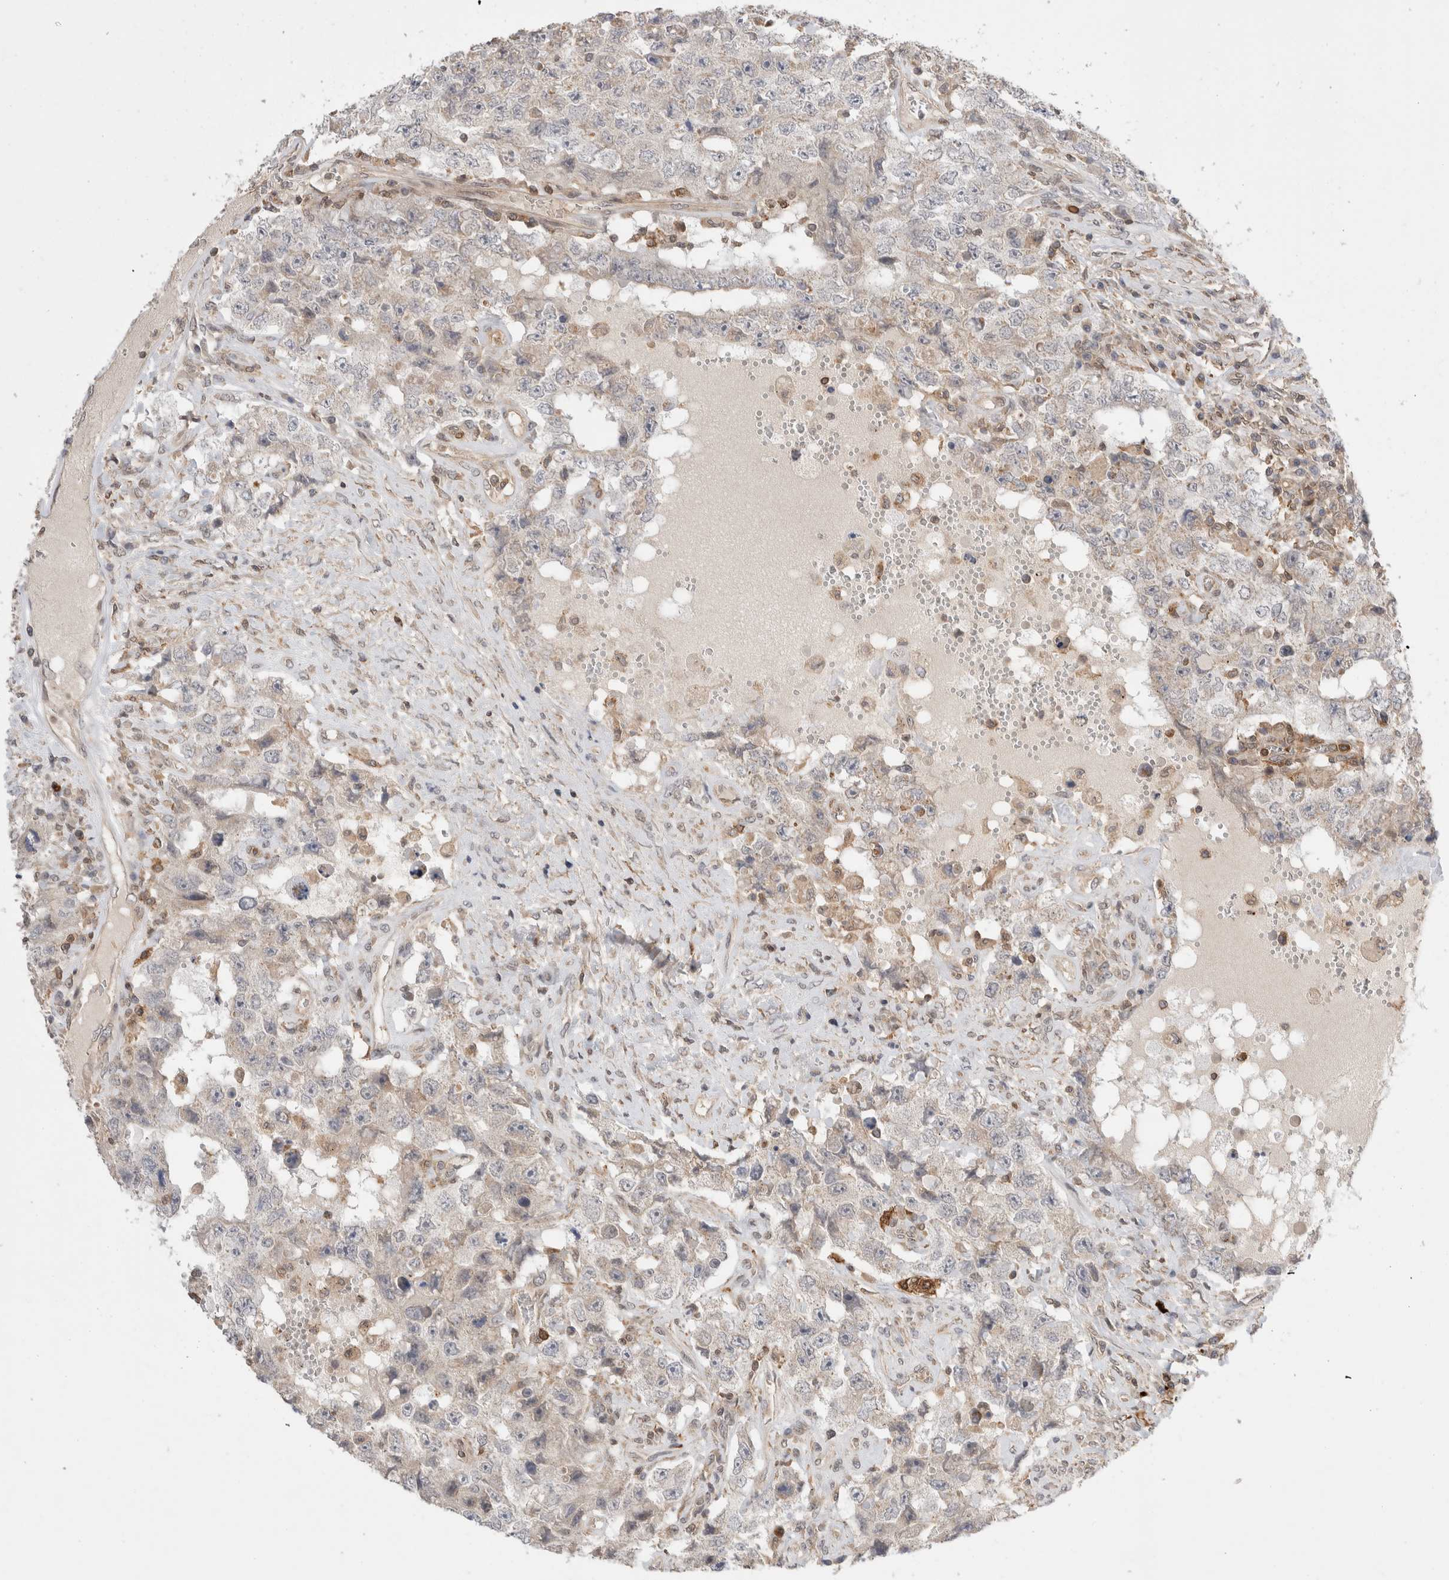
{"staining": {"intensity": "weak", "quantity": "<25%", "location": "cytoplasmic/membranous"}, "tissue": "testis cancer", "cell_type": "Tumor cells", "image_type": "cancer", "snomed": [{"axis": "morphology", "description": "Carcinoma, Embryonal, NOS"}, {"axis": "topography", "description": "Testis"}], "caption": "There is no significant staining in tumor cells of testis cancer. (Stains: DAB (3,3'-diaminobenzidine) immunohistochemistry (IHC) with hematoxylin counter stain, Microscopy: brightfield microscopy at high magnification).", "gene": "NFKB1", "patient": {"sex": "male", "age": 26}}